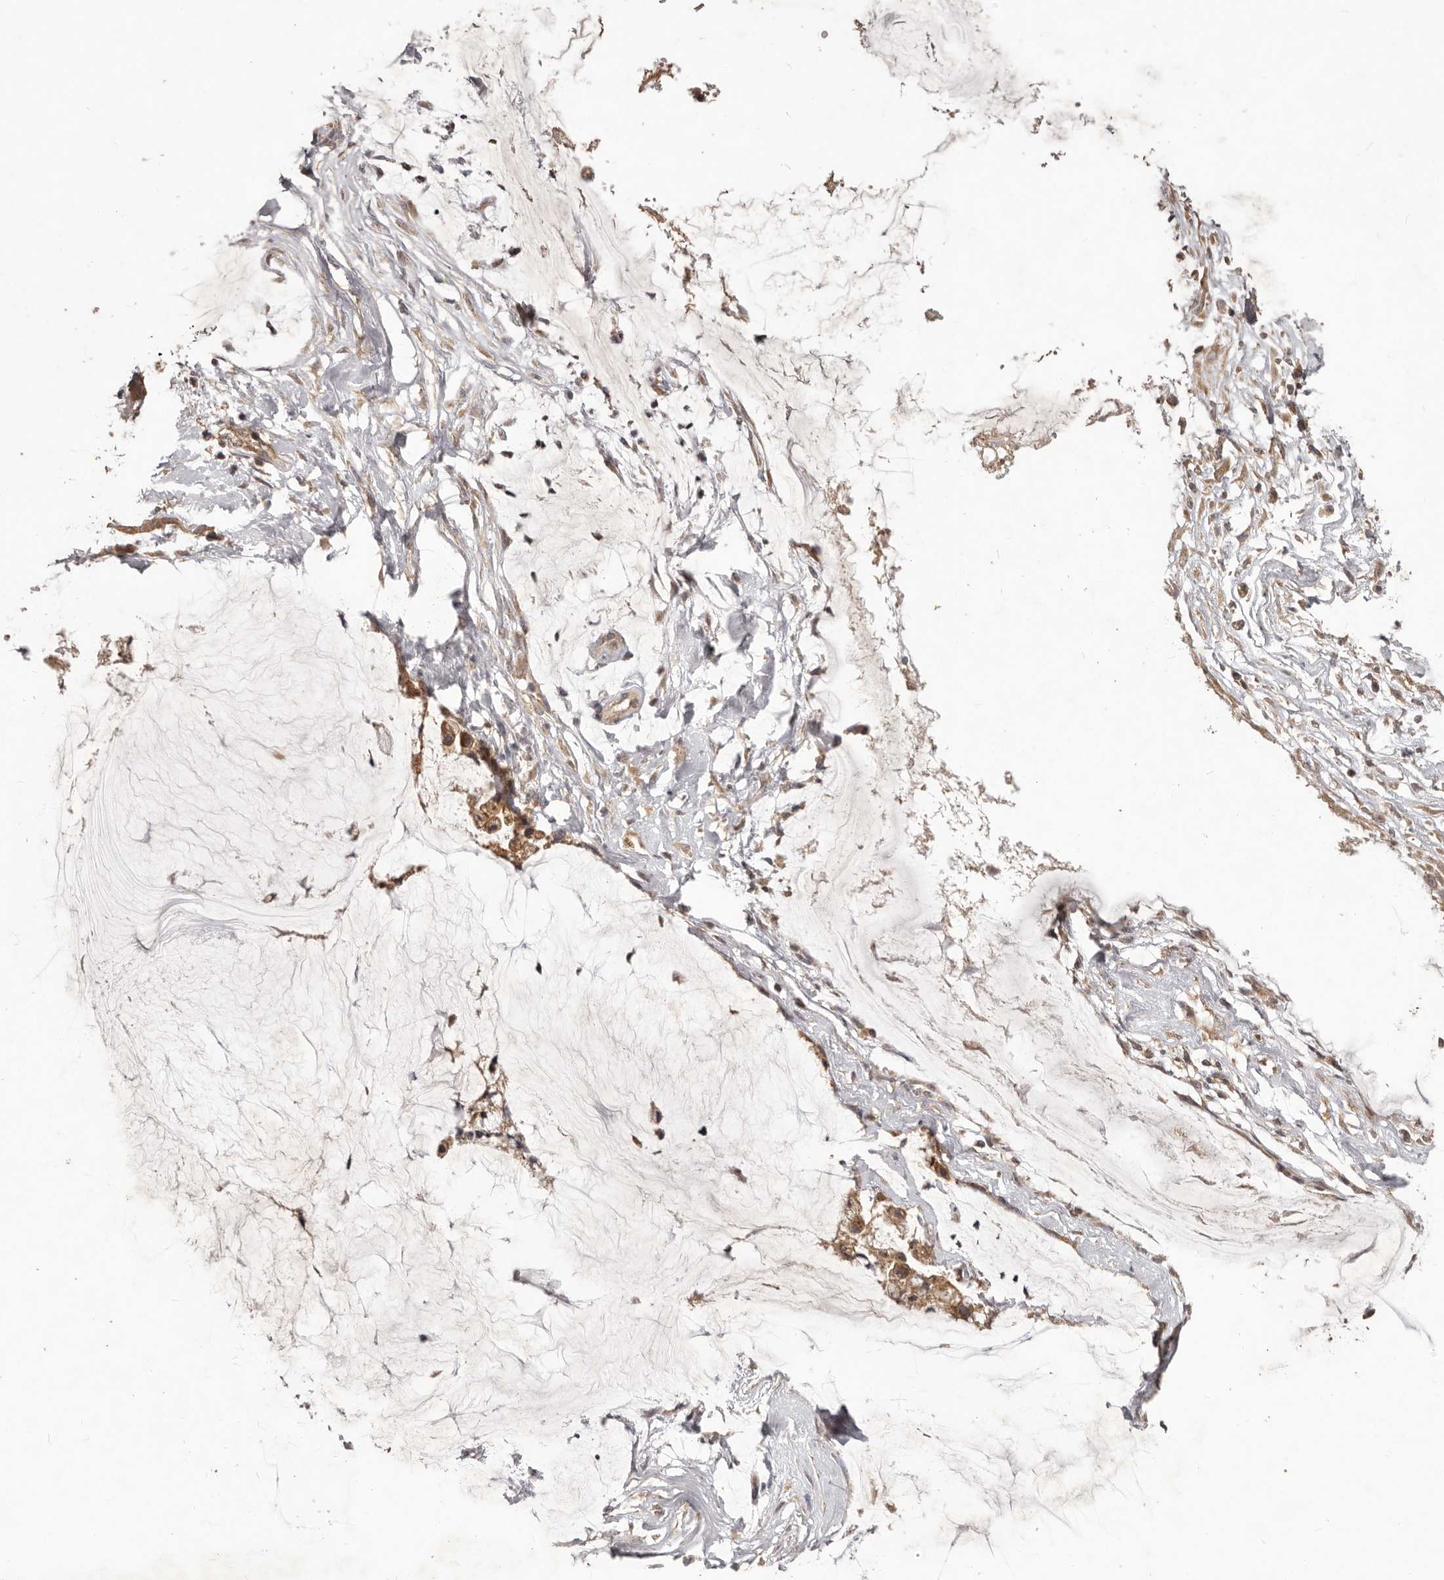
{"staining": {"intensity": "moderate", "quantity": ">75%", "location": "cytoplasmic/membranous"}, "tissue": "ovarian cancer", "cell_type": "Tumor cells", "image_type": "cancer", "snomed": [{"axis": "morphology", "description": "Cystadenocarcinoma, mucinous, NOS"}, {"axis": "topography", "description": "Ovary"}], "caption": "A brown stain shows moderate cytoplasmic/membranous expression of a protein in ovarian cancer tumor cells.", "gene": "MTO1", "patient": {"sex": "female", "age": 39}}